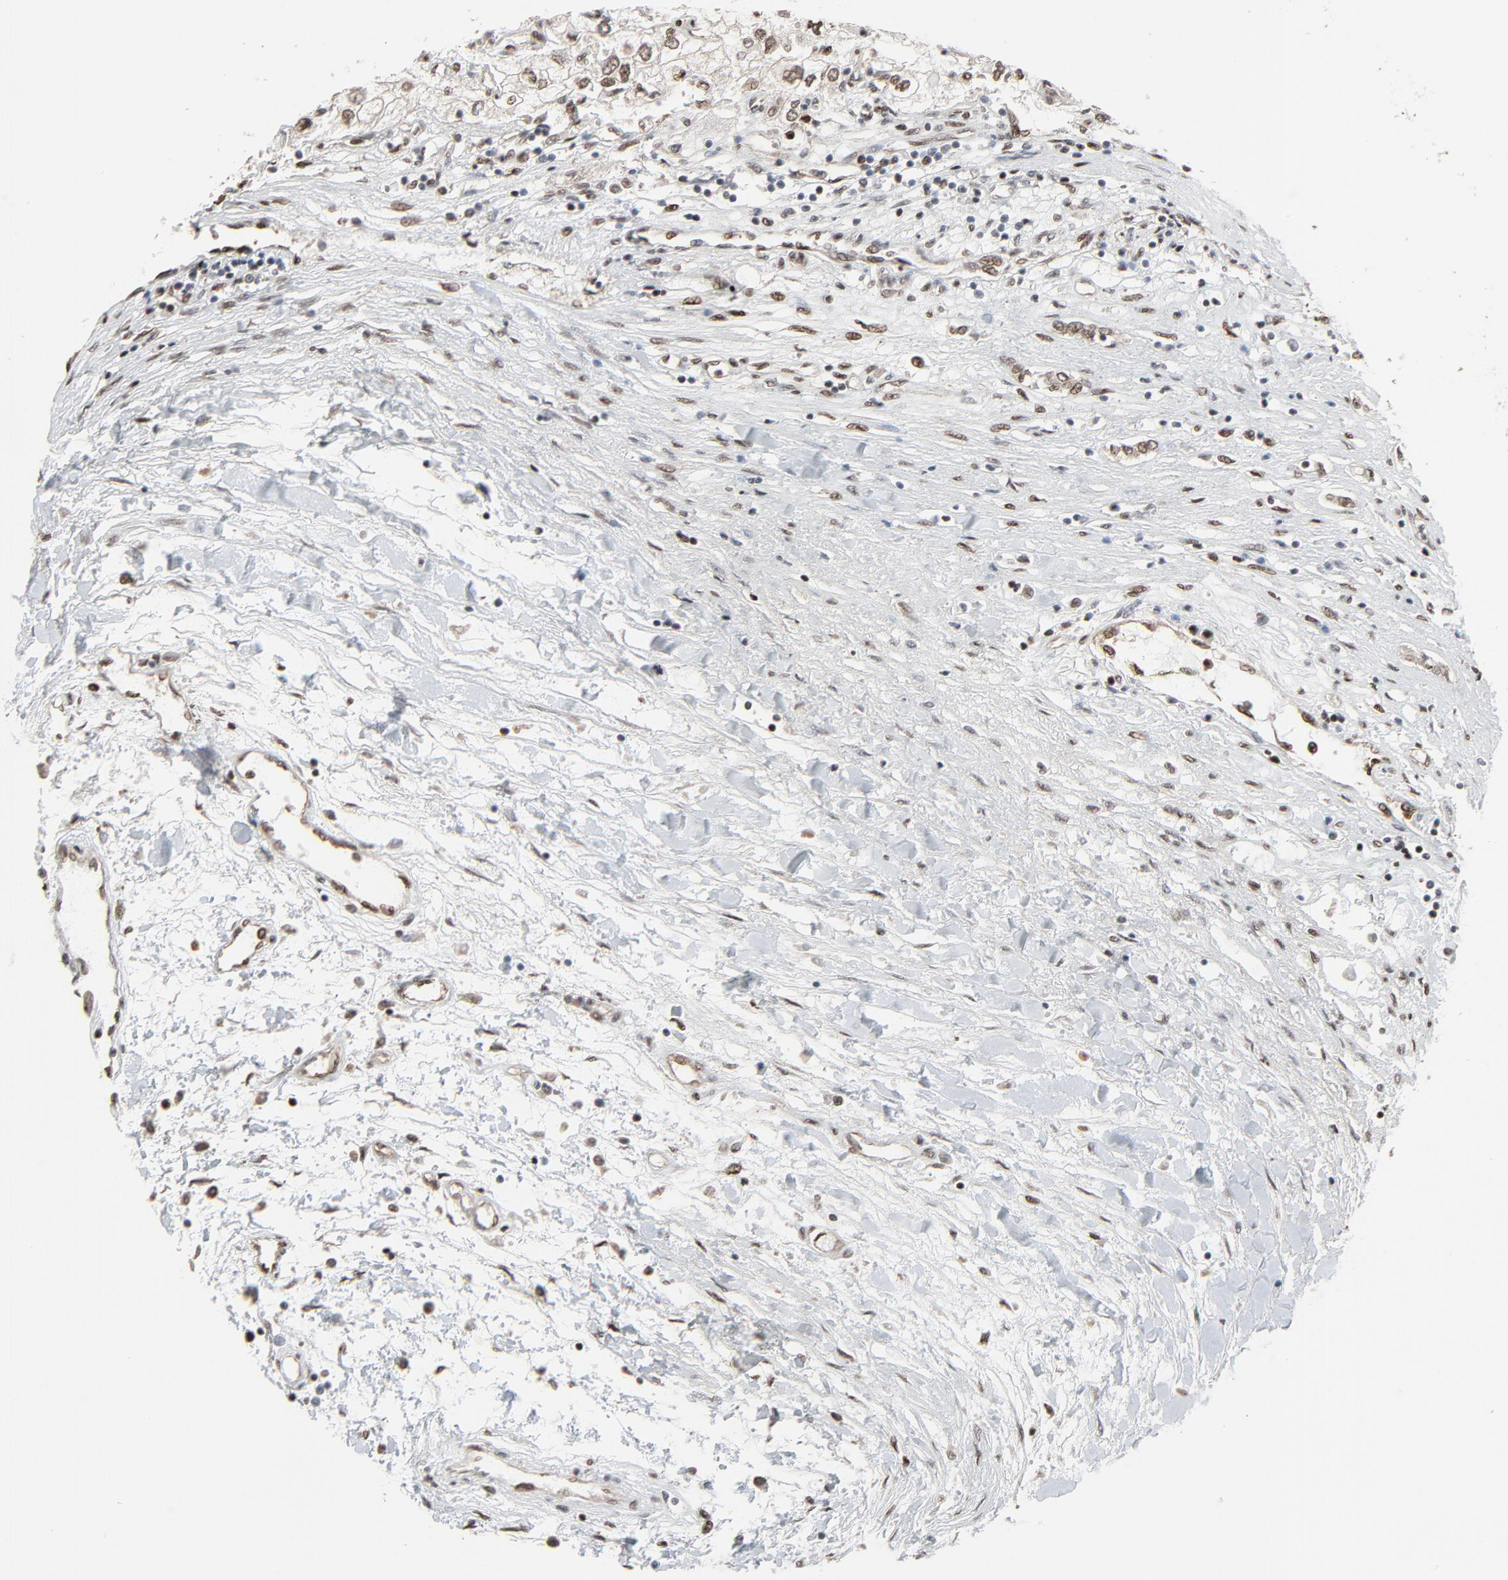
{"staining": {"intensity": "strong", "quantity": ">75%", "location": "cytoplasmic/membranous,nuclear"}, "tissue": "renal cancer", "cell_type": "Tumor cells", "image_type": "cancer", "snomed": [{"axis": "morphology", "description": "Adenocarcinoma, NOS"}, {"axis": "topography", "description": "Kidney"}], "caption": "Immunohistochemistry (DAB) staining of renal cancer (adenocarcinoma) exhibits strong cytoplasmic/membranous and nuclear protein expression in about >75% of tumor cells. The staining was performed using DAB, with brown indicating positive protein expression. Nuclei are stained blue with hematoxylin.", "gene": "MEIS2", "patient": {"sex": "male", "age": 57}}